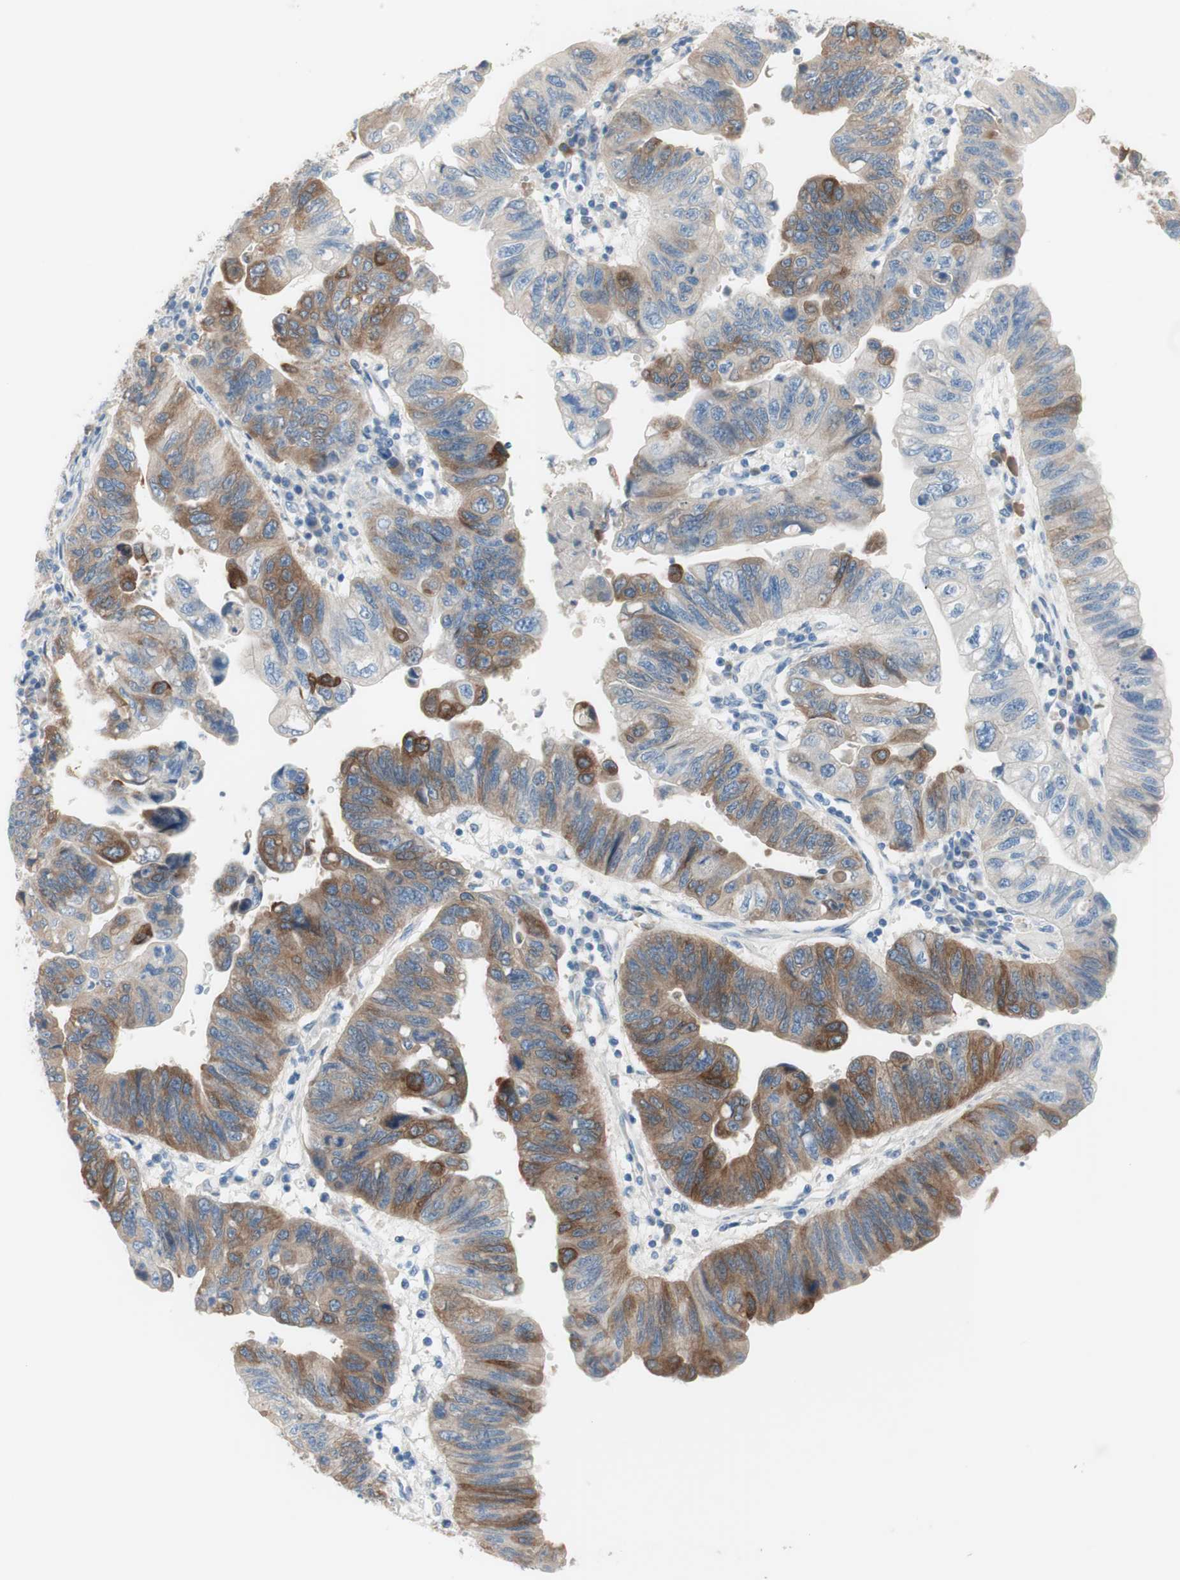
{"staining": {"intensity": "moderate", "quantity": ">75%", "location": "cytoplasmic/membranous"}, "tissue": "stomach cancer", "cell_type": "Tumor cells", "image_type": "cancer", "snomed": [{"axis": "morphology", "description": "Adenocarcinoma, NOS"}, {"axis": "topography", "description": "Stomach"}], "caption": "Immunohistochemical staining of human adenocarcinoma (stomach) reveals medium levels of moderate cytoplasmic/membranous positivity in approximately >75% of tumor cells.", "gene": "FDFT1", "patient": {"sex": "male", "age": 59}}